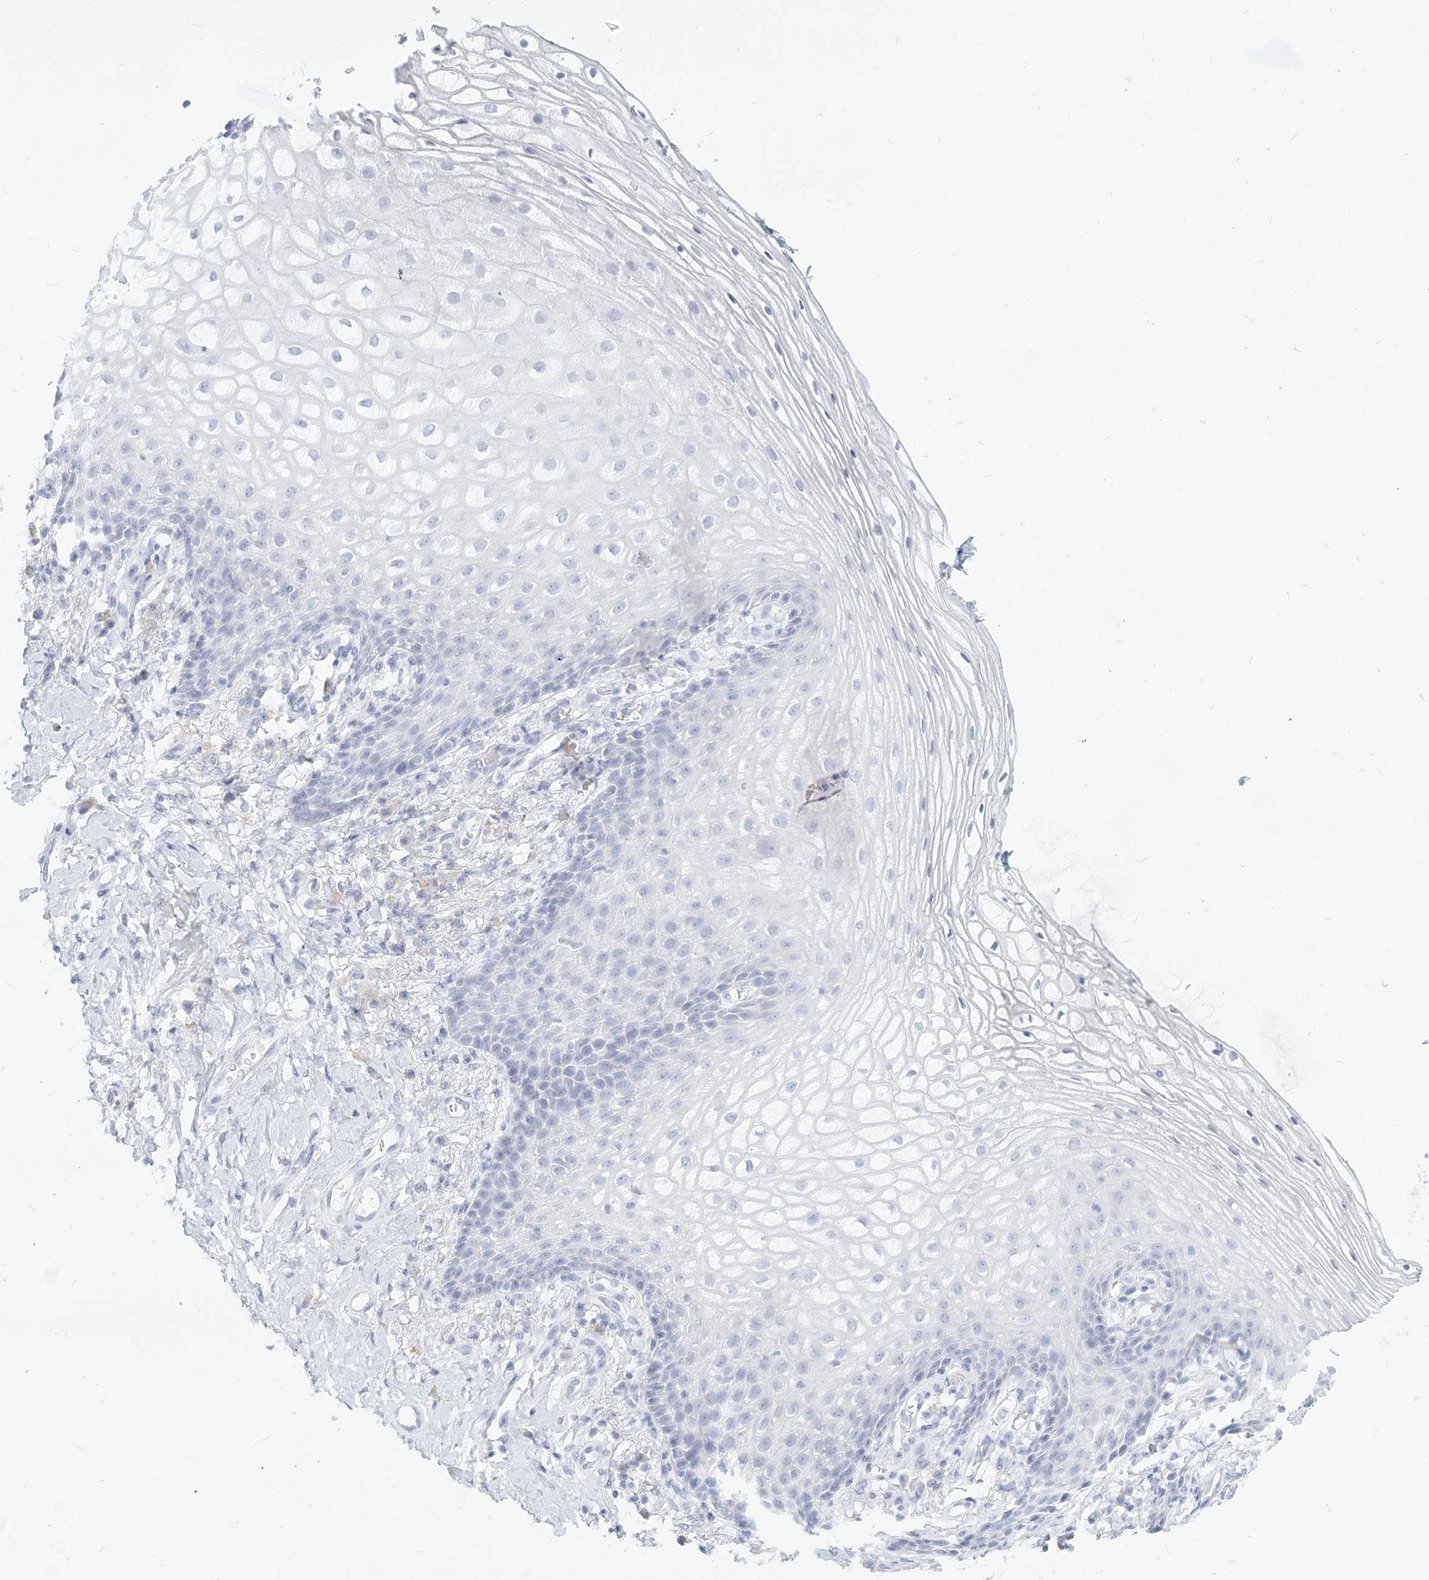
{"staining": {"intensity": "negative", "quantity": "none", "location": "none"}, "tissue": "vagina", "cell_type": "Squamous epithelial cells", "image_type": "normal", "snomed": [{"axis": "morphology", "description": "Normal tissue, NOS"}, {"axis": "topography", "description": "Vagina"}], "caption": "High power microscopy photomicrograph of an IHC photomicrograph of benign vagina, revealing no significant positivity in squamous epithelial cells.", "gene": "CSN1S1", "patient": {"sex": "female", "age": 60}}